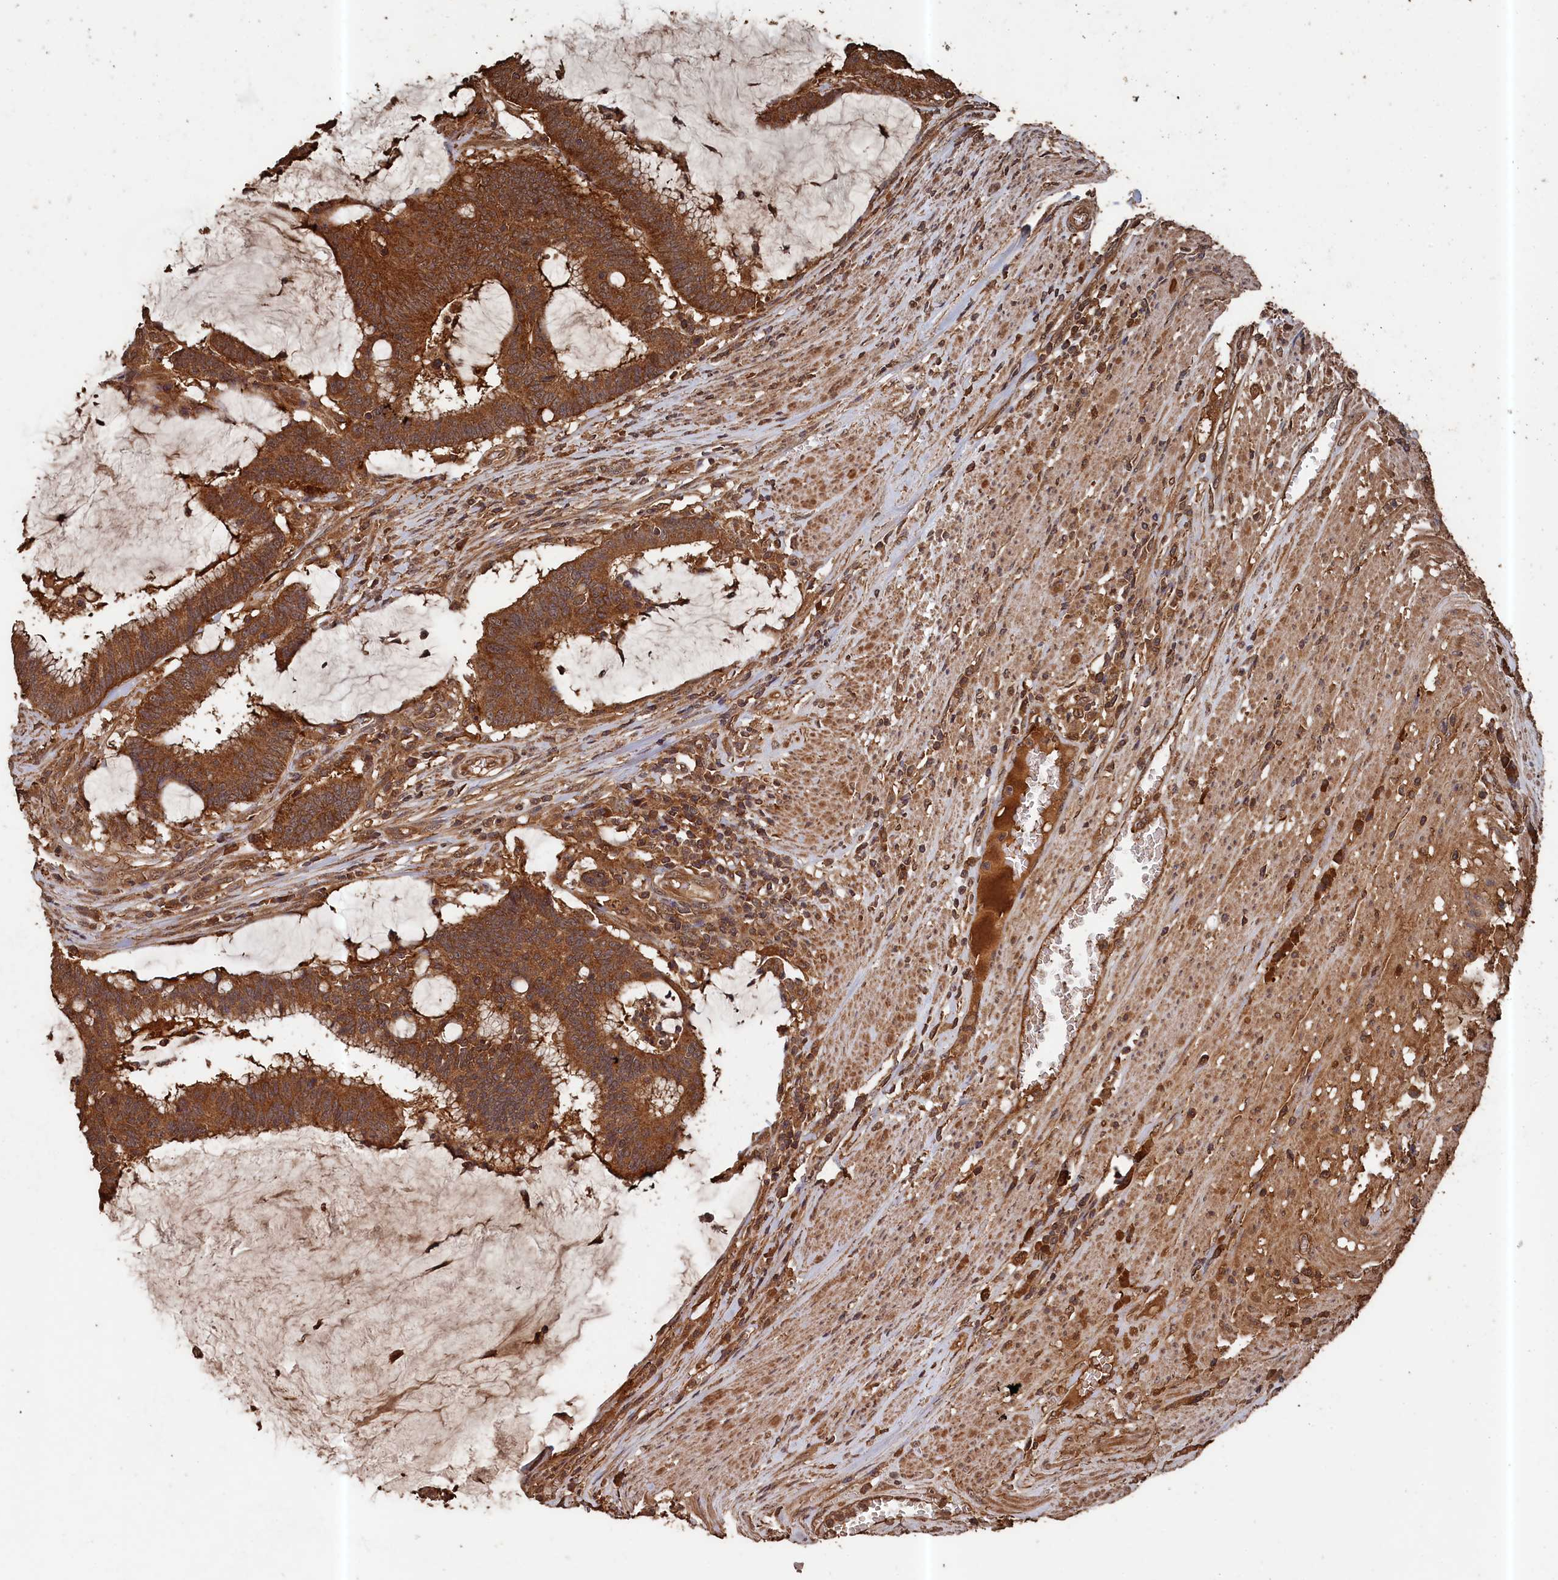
{"staining": {"intensity": "strong", "quantity": ">75%", "location": "cytoplasmic/membranous"}, "tissue": "colorectal cancer", "cell_type": "Tumor cells", "image_type": "cancer", "snomed": [{"axis": "morphology", "description": "Adenocarcinoma, NOS"}, {"axis": "topography", "description": "Rectum"}], "caption": "This is a photomicrograph of IHC staining of colorectal cancer (adenocarcinoma), which shows strong expression in the cytoplasmic/membranous of tumor cells.", "gene": "SNX33", "patient": {"sex": "female", "age": 77}}